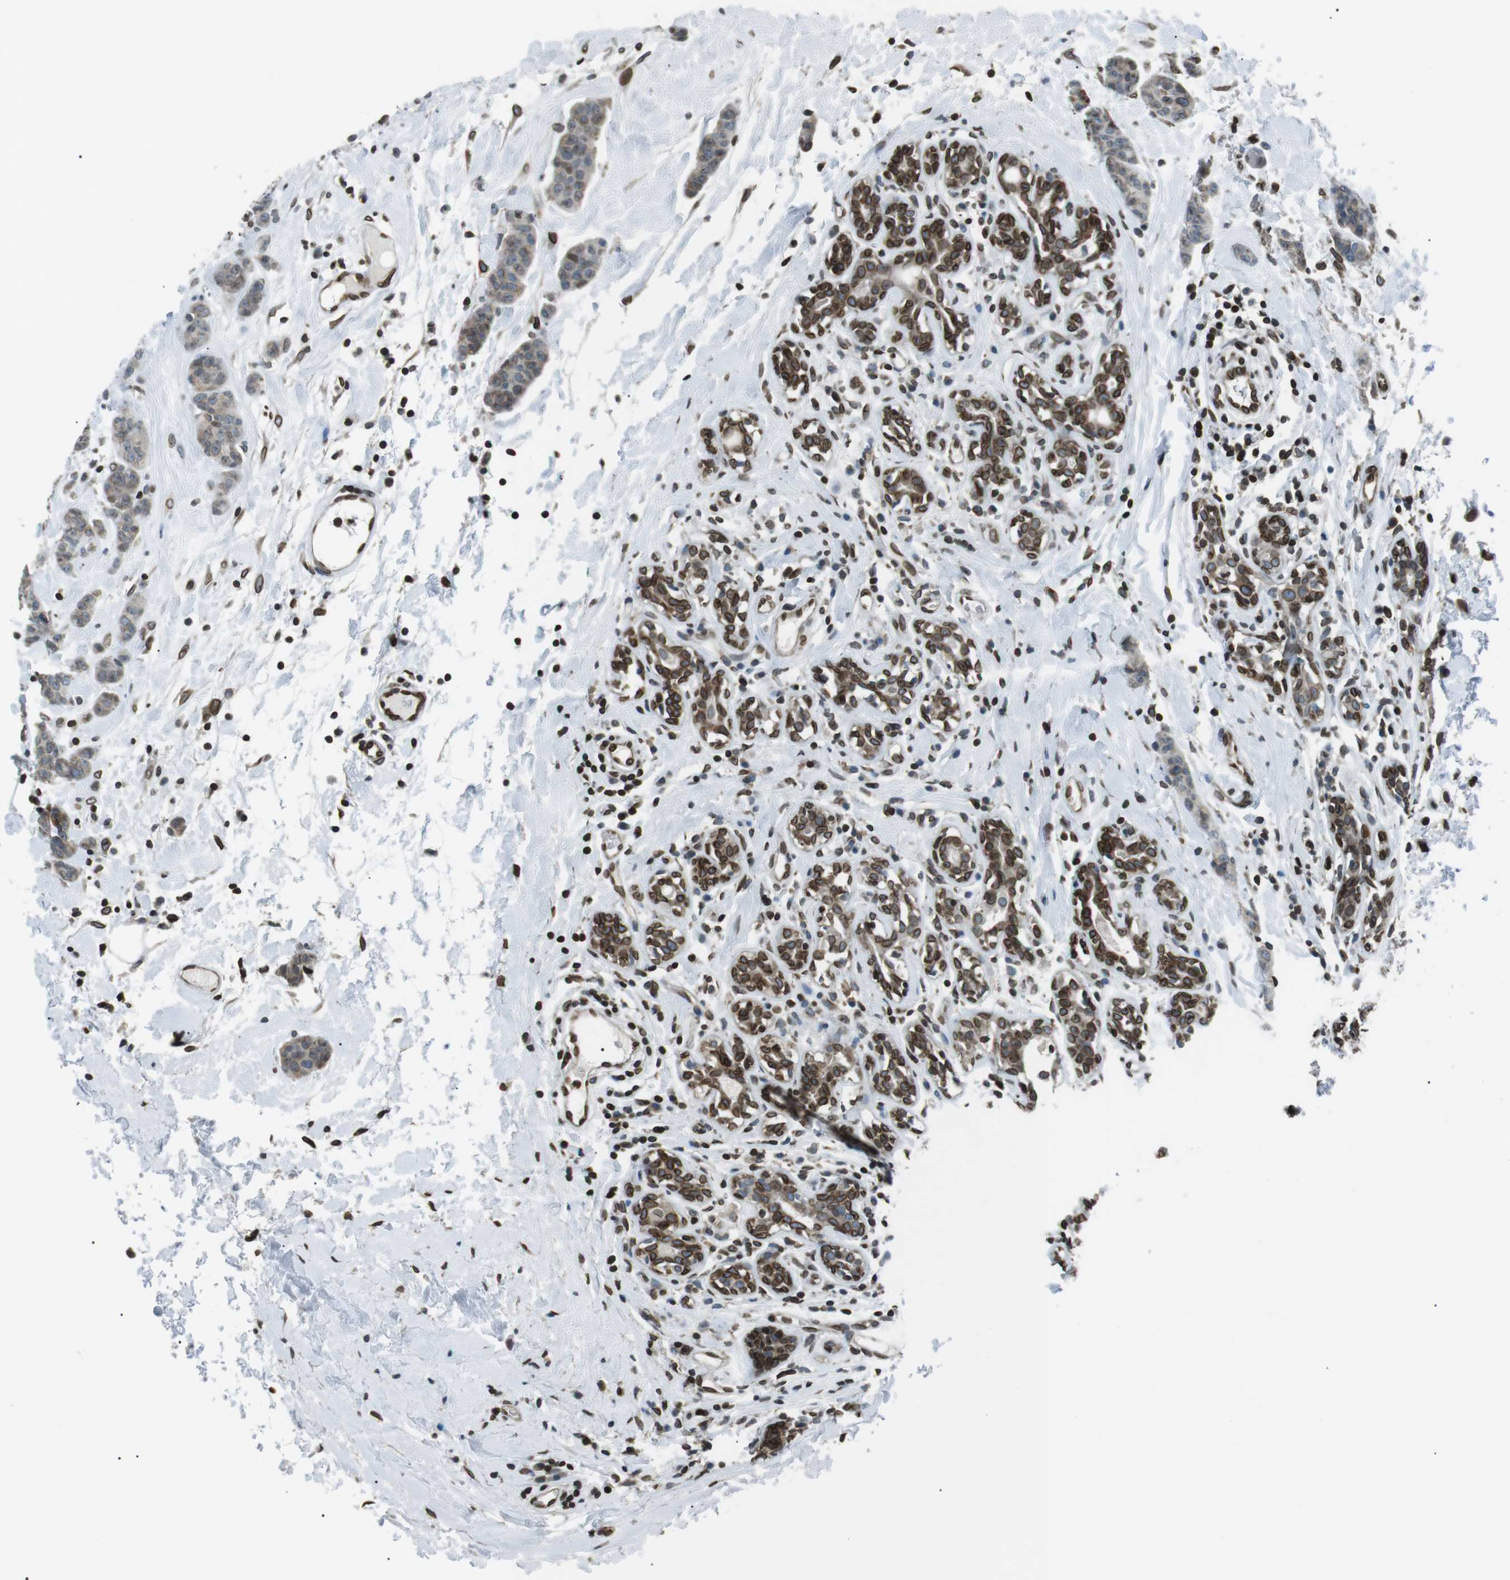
{"staining": {"intensity": "negative", "quantity": "none", "location": "none"}, "tissue": "breast cancer", "cell_type": "Tumor cells", "image_type": "cancer", "snomed": [{"axis": "morphology", "description": "Normal tissue, NOS"}, {"axis": "morphology", "description": "Duct carcinoma"}, {"axis": "topography", "description": "Breast"}], "caption": "DAB immunohistochemical staining of human breast cancer (infiltrating ductal carcinoma) exhibits no significant staining in tumor cells.", "gene": "TMX4", "patient": {"sex": "female", "age": 40}}